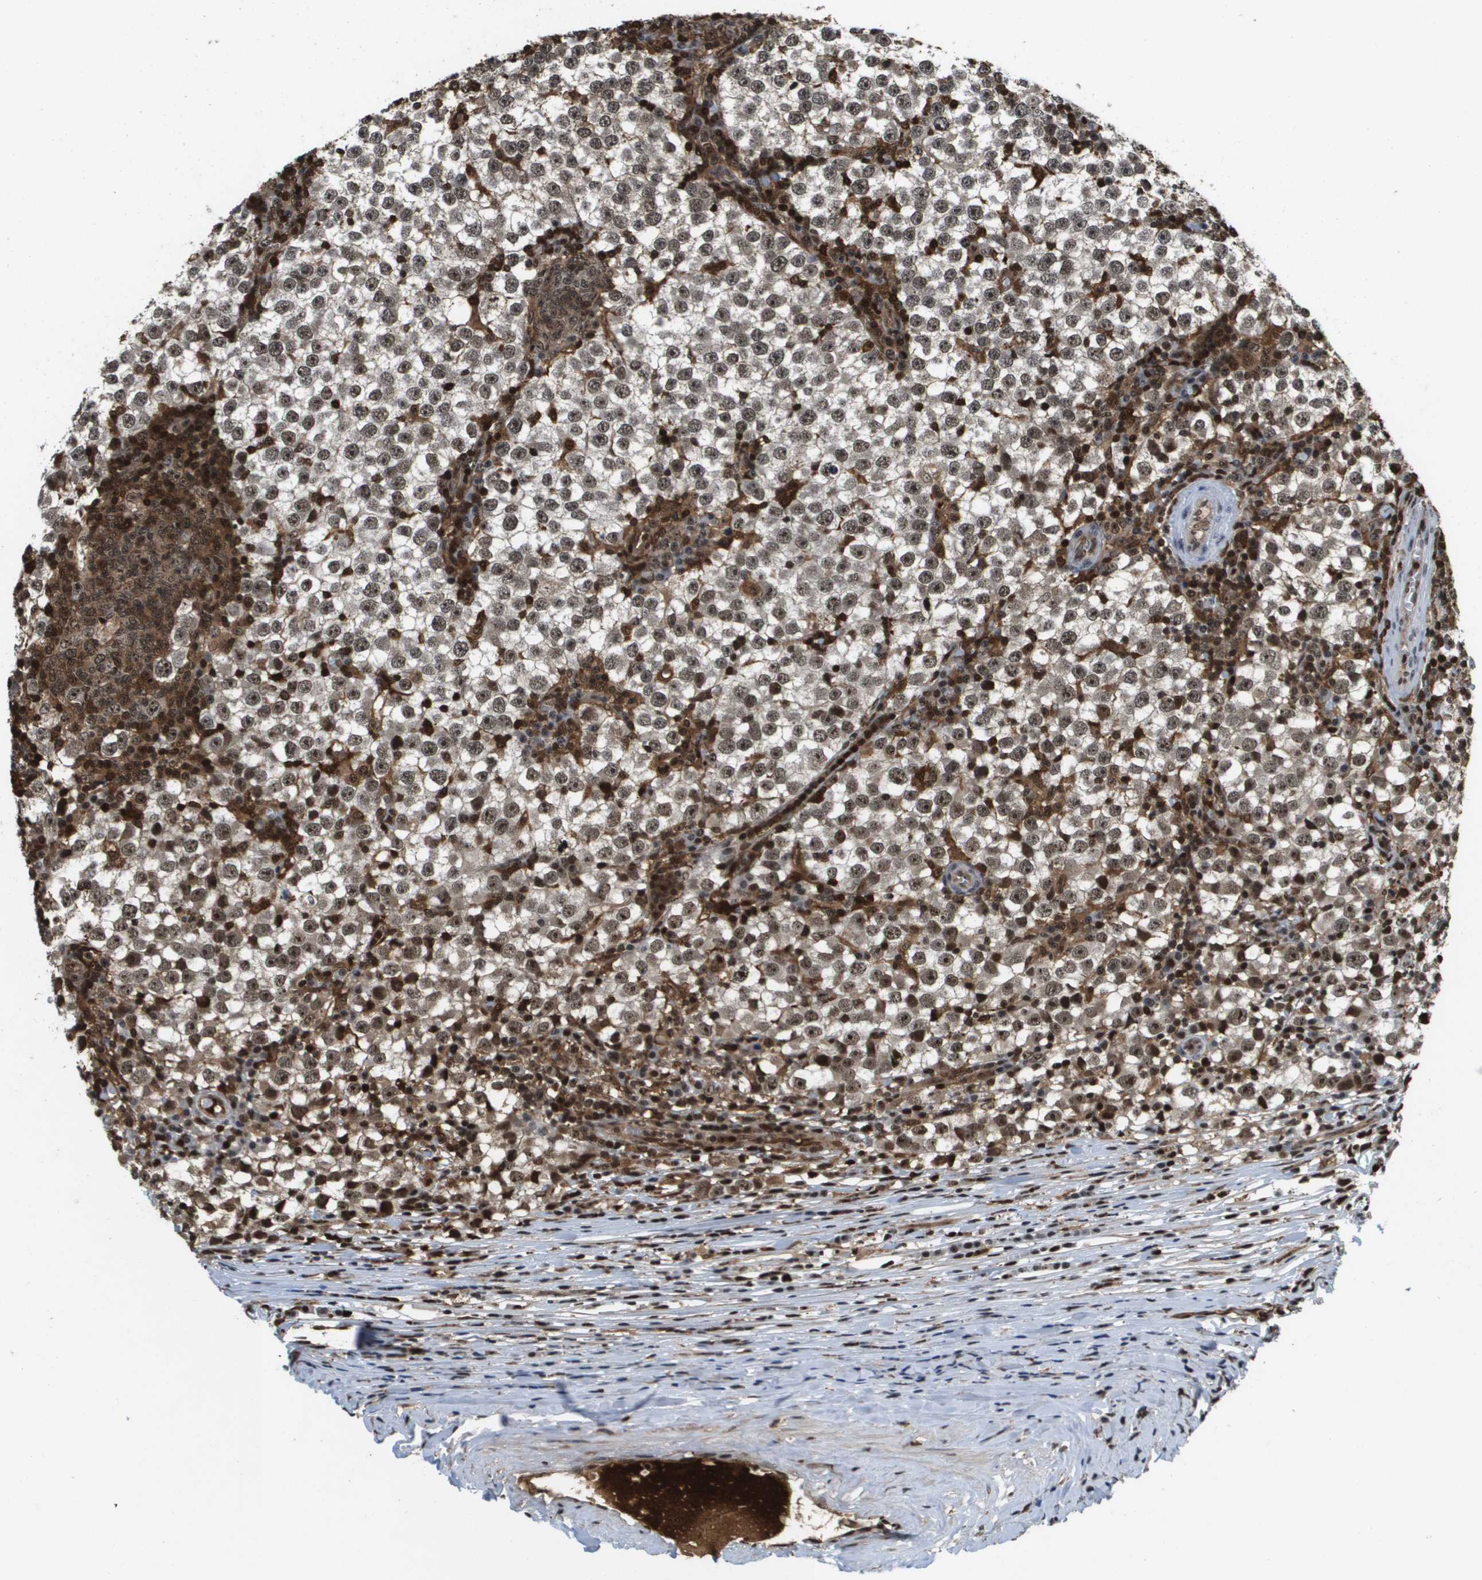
{"staining": {"intensity": "moderate", "quantity": "25%-75%", "location": "nuclear"}, "tissue": "testis cancer", "cell_type": "Tumor cells", "image_type": "cancer", "snomed": [{"axis": "morphology", "description": "Seminoma, NOS"}, {"axis": "topography", "description": "Testis"}], "caption": "This photomicrograph shows seminoma (testis) stained with IHC to label a protein in brown. The nuclear of tumor cells show moderate positivity for the protein. Nuclei are counter-stained blue.", "gene": "EP400", "patient": {"sex": "male", "age": 65}}